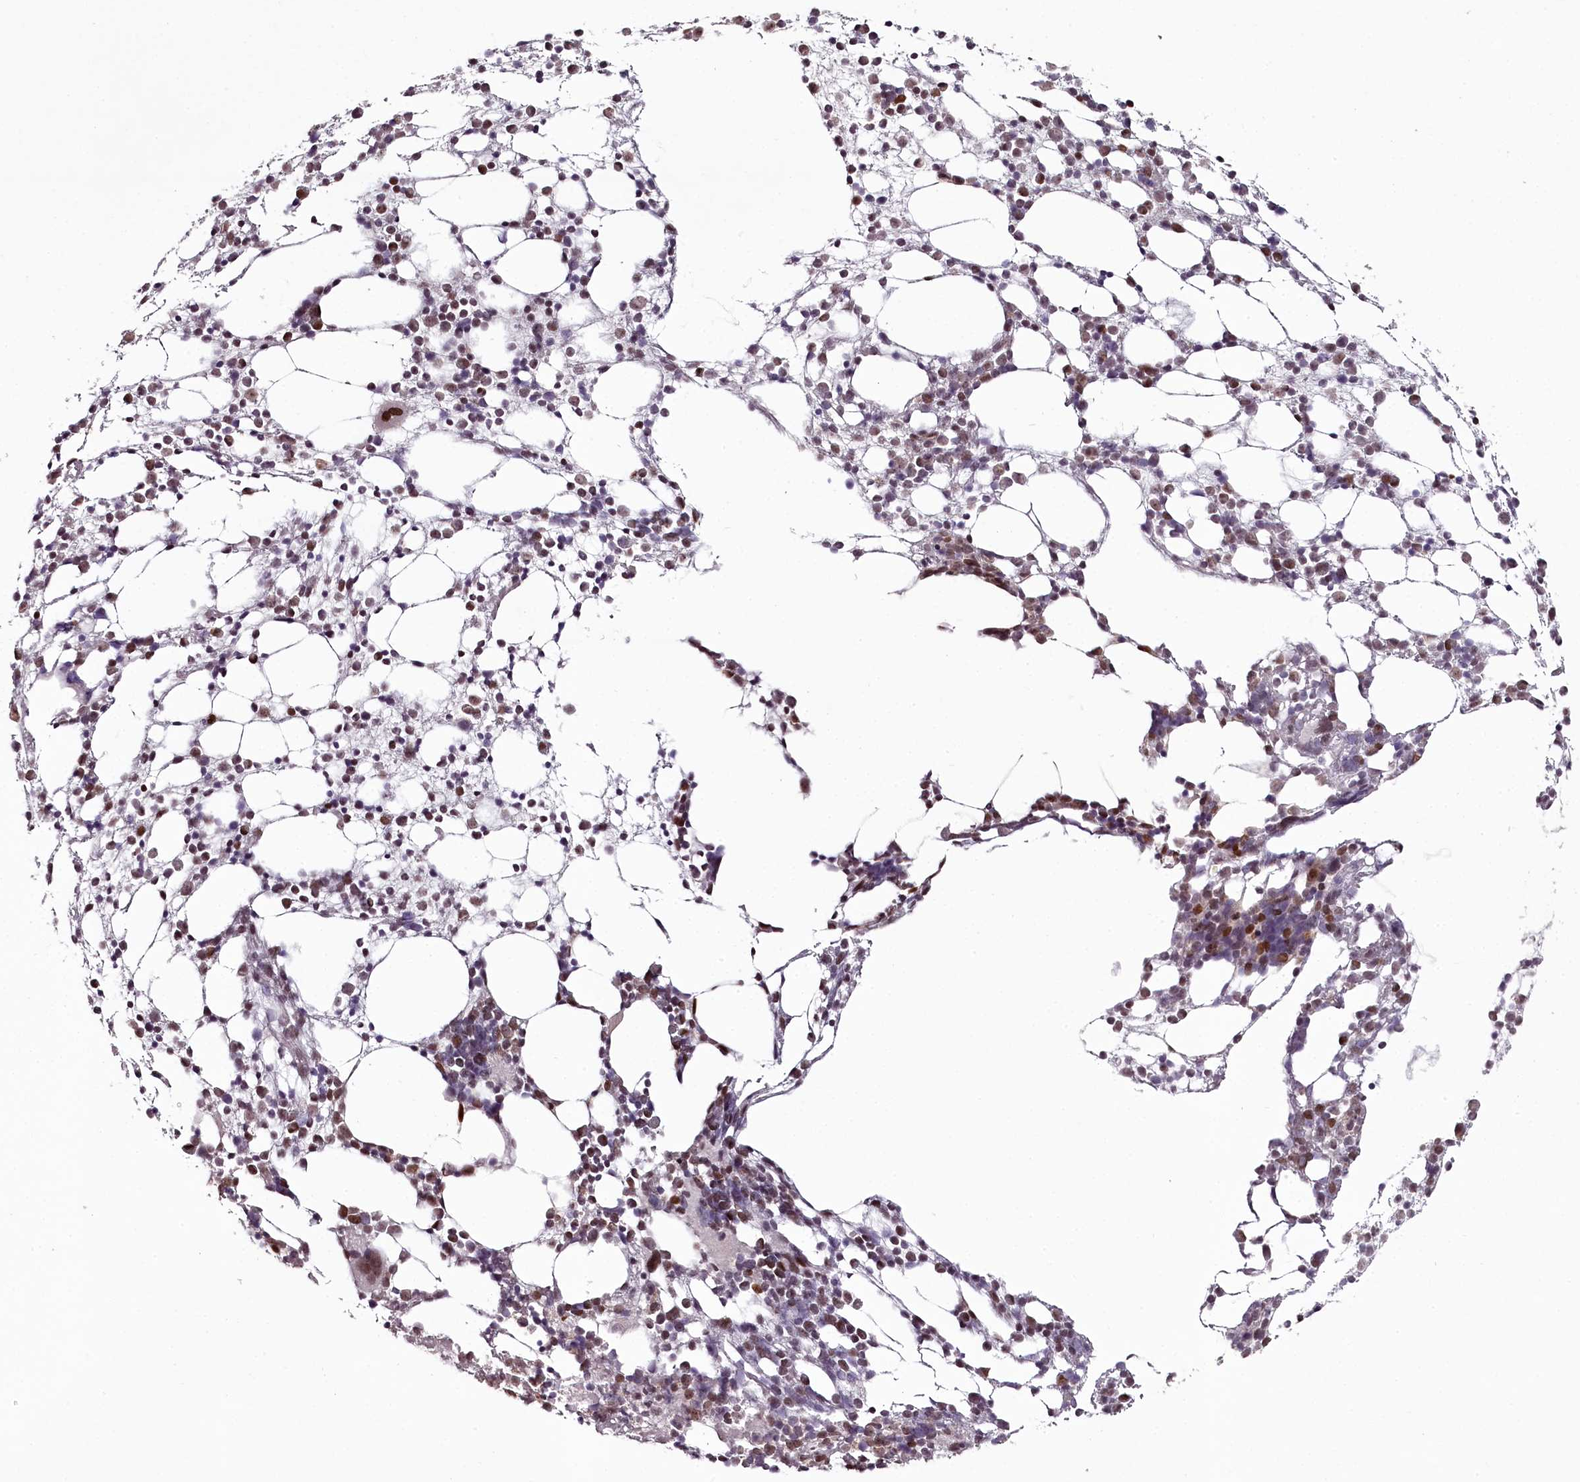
{"staining": {"intensity": "moderate", "quantity": "25%-75%", "location": "nuclear"}, "tissue": "bone marrow", "cell_type": "Hematopoietic cells", "image_type": "normal", "snomed": [{"axis": "morphology", "description": "Normal tissue, NOS"}, {"axis": "topography", "description": "Bone marrow"}], "caption": "The histopathology image reveals a brown stain indicating the presence of a protein in the nuclear of hematopoietic cells in bone marrow. (DAB IHC, brown staining for protein, blue staining for nuclei).", "gene": "THYN1", "patient": {"sex": "female", "age": 57}}